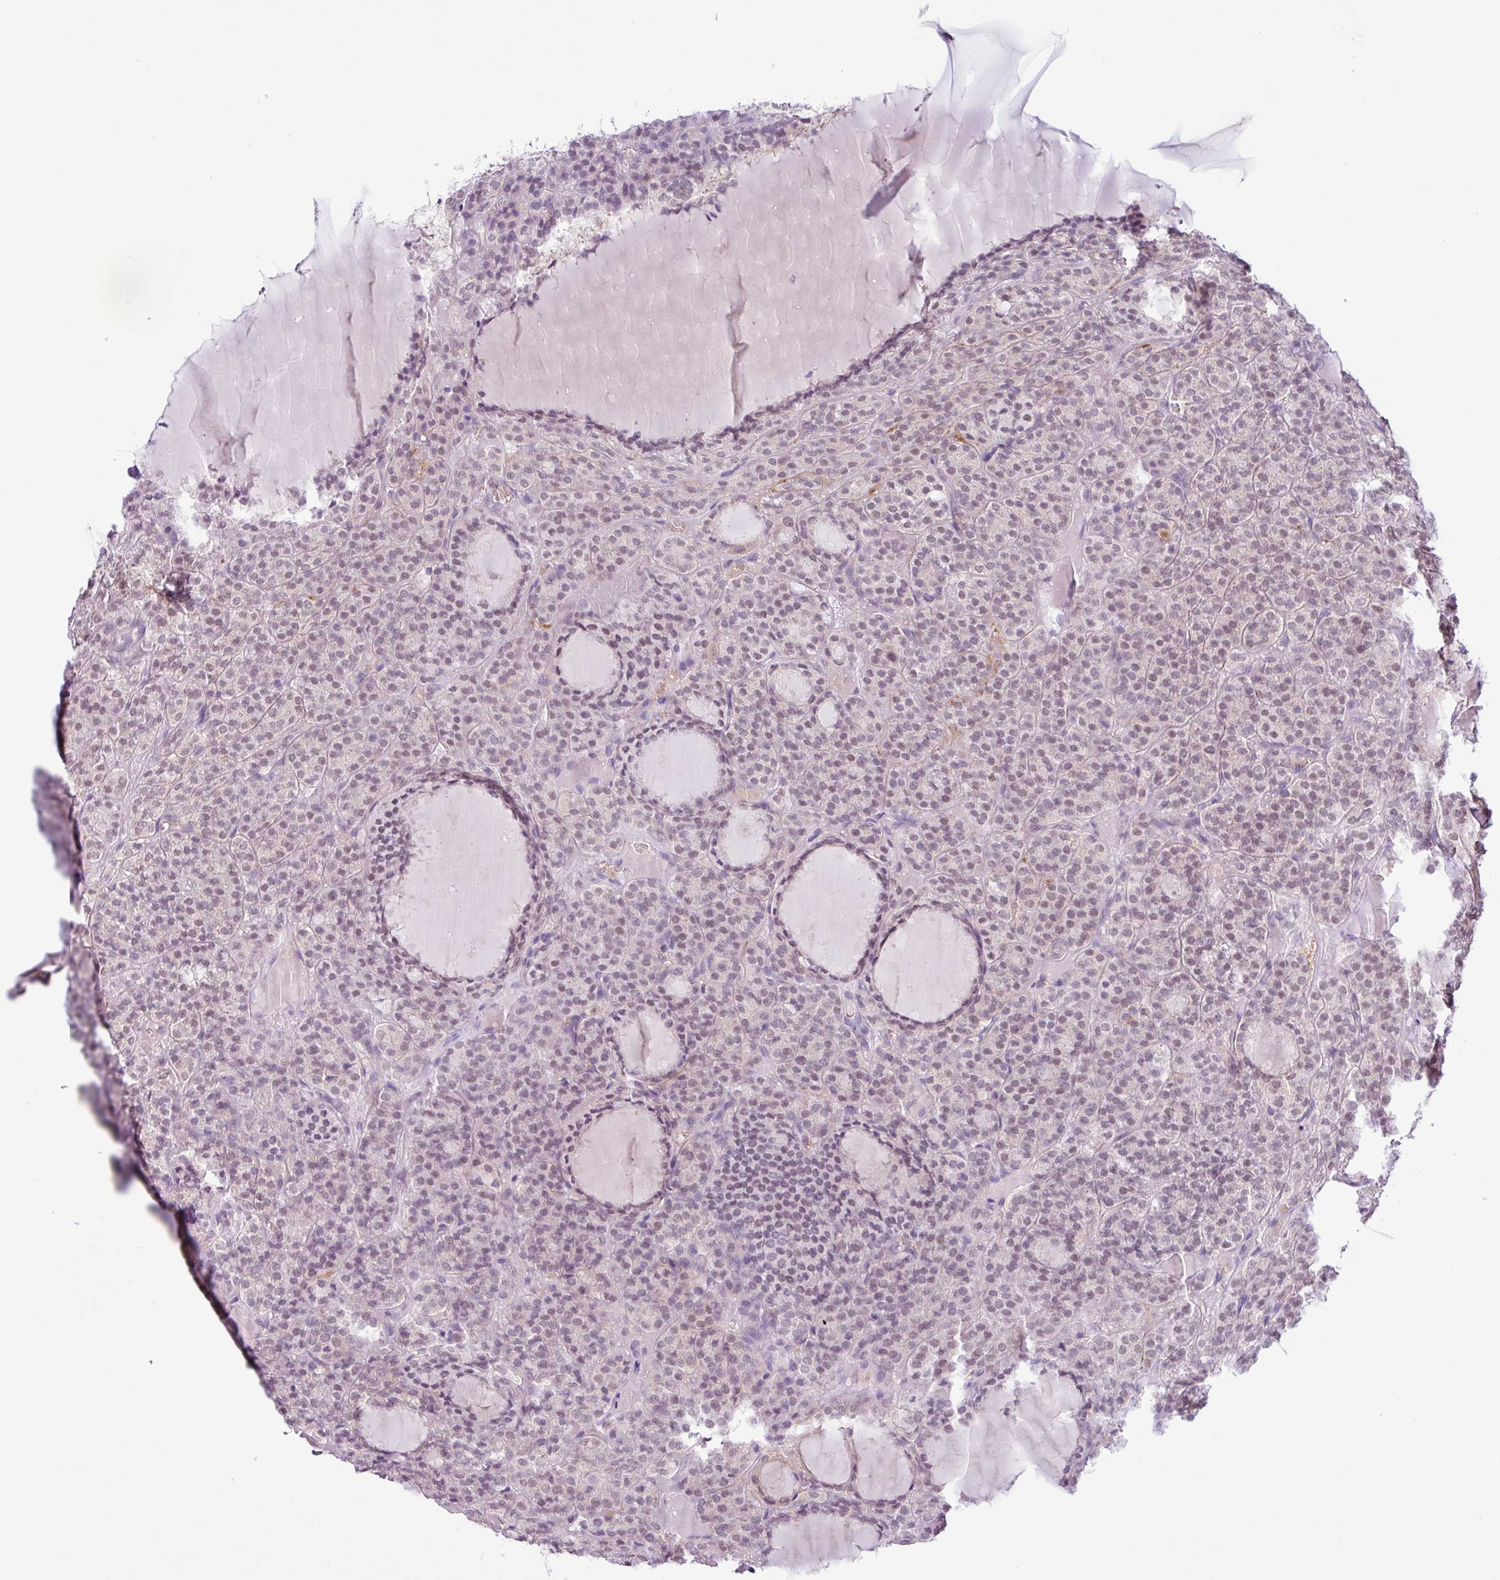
{"staining": {"intensity": "moderate", "quantity": "25%-75%", "location": "nuclear"}, "tissue": "thyroid cancer", "cell_type": "Tumor cells", "image_type": "cancer", "snomed": [{"axis": "morphology", "description": "Follicular adenoma carcinoma, NOS"}, {"axis": "topography", "description": "Thyroid gland"}], "caption": "Immunohistochemistry (IHC) micrograph of neoplastic tissue: follicular adenoma carcinoma (thyroid) stained using IHC exhibits medium levels of moderate protein expression localized specifically in the nuclear of tumor cells, appearing as a nuclear brown color.", "gene": "TONSL", "patient": {"sex": "female", "age": 63}}